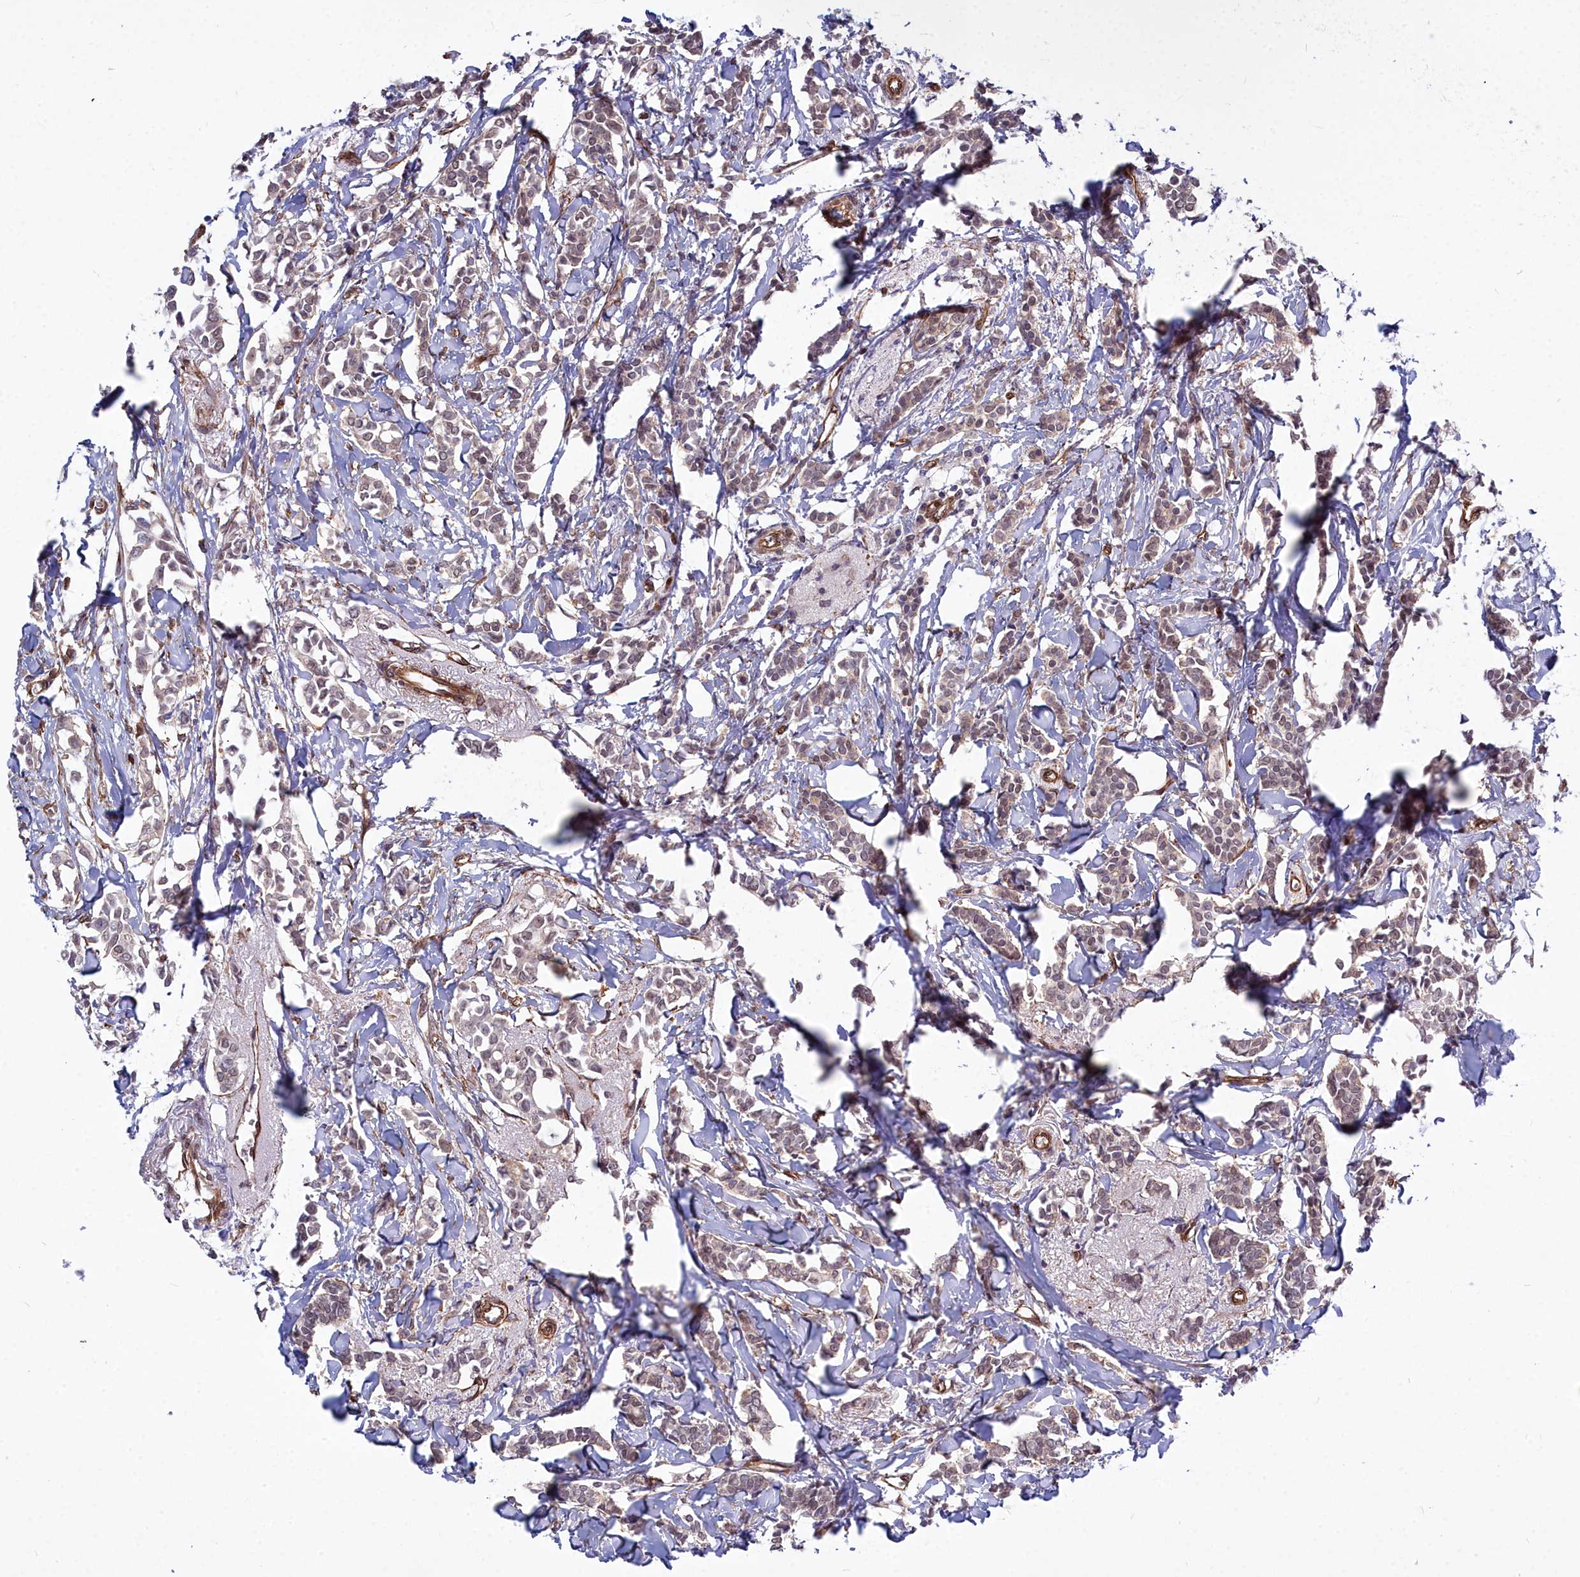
{"staining": {"intensity": "weak", "quantity": "25%-75%", "location": "nuclear"}, "tissue": "breast cancer", "cell_type": "Tumor cells", "image_type": "cancer", "snomed": [{"axis": "morphology", "description": "Duct carcinoma"}, {"axis": "topography", "description": "Breast"}], "caption": "Breast cancer stained with a protein marker reveals weak staining in tumor cells.", "gene": "YJU2", "patient": {"sex": "female", "age": 41}}